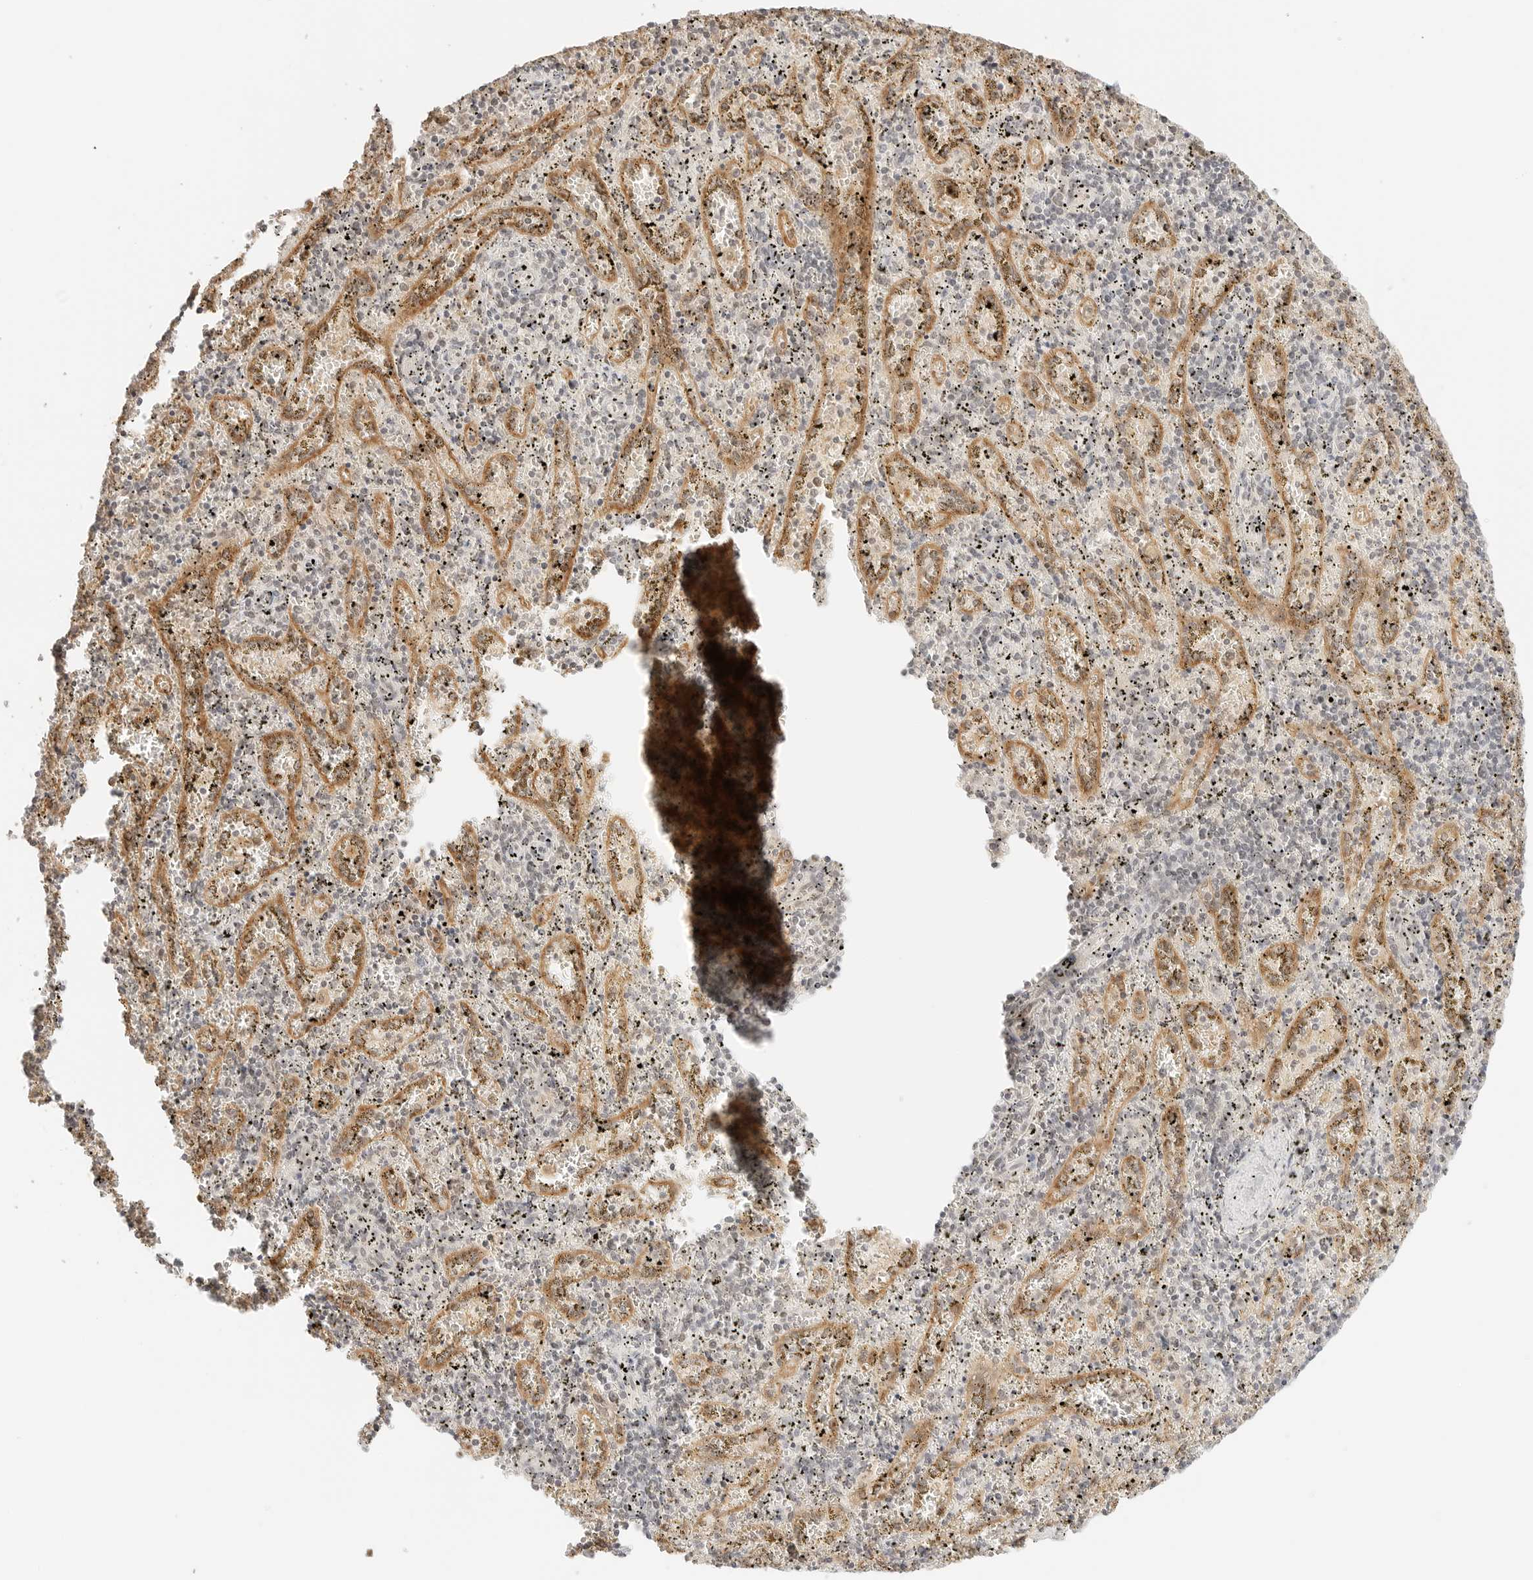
{"staining": {"intensity": "weak", "quantity": "25%-75%", "location": "nuclear"}, "tissue": "spleen", "cell_type": "Cells in red pulp", "image_type": "normal", "snomed": [{"axis": "morphology", "description": "Normal tissue, NOS"}, {"axis": "topography", "description": "Spleen"}], "caption": "IHC (DAB) staining of unremarkable spleen demonstrates weak nuclear protein staining in about 25%-75% of cells in red pulp. (DAB IHC, brown staining for protein, blue staining for nuclei).", "gene": "RPS6KL1", "patient": {"sex": "male", "age": 11}}